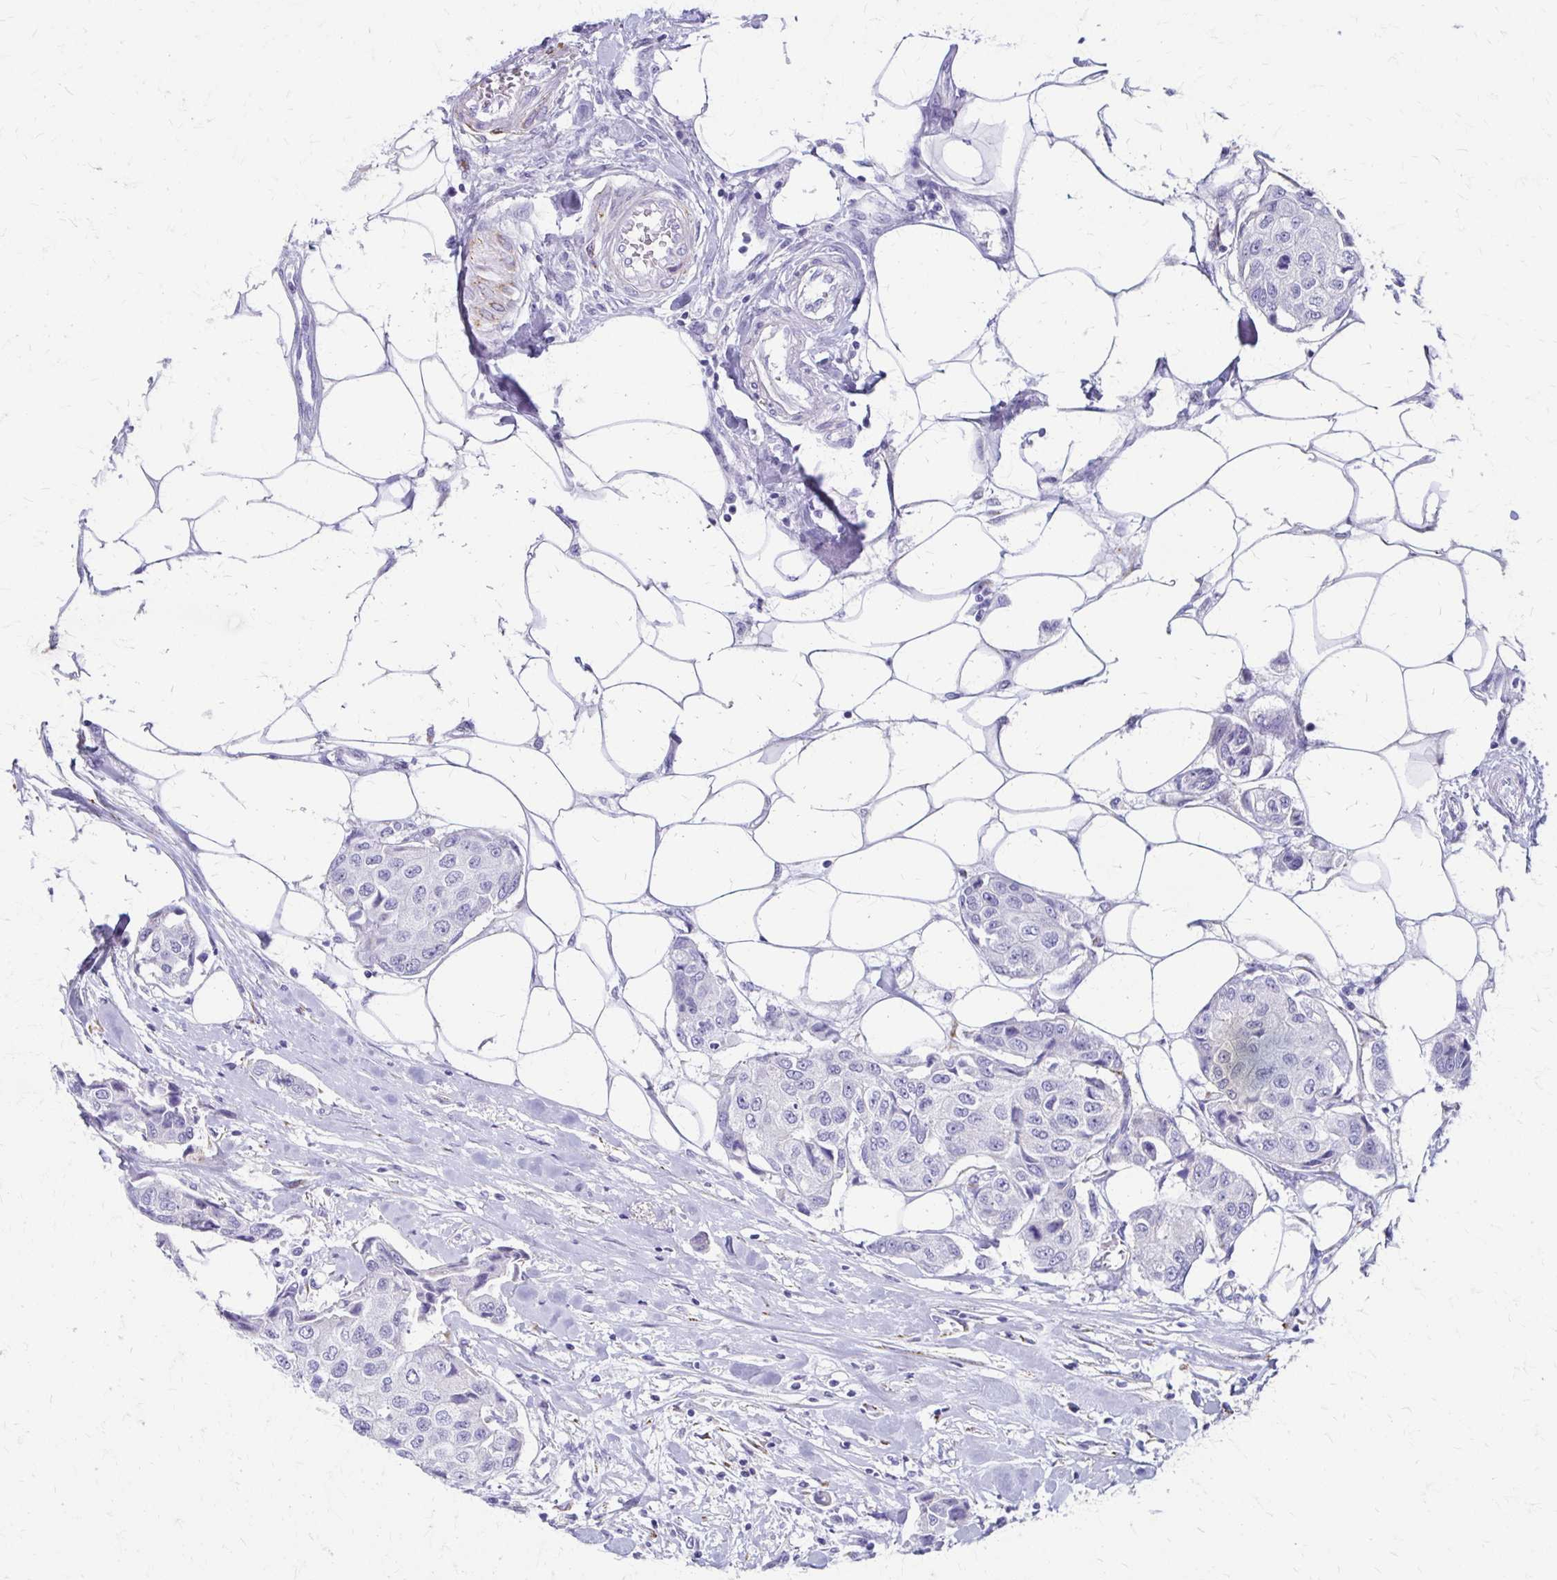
{"staining": {"intensity": "negative", "quantity": "none", "location": "none"}, "tissue": "breast cancer", "cell_type": "Tumor cells", "image_type": "cancer", "snomed": [{"axis": "morphology", "description": "Duct carcinoma"}, {"axis": "topography", "description": "Breast"}, {"axis": "topography", "description": "Lymph node"}], "caption": "DAB (3,3'-diaminobenzidine) immunohistochemical staining of human intraductal carcinoma (breast) reveals no significant positivity in tumor cells.", "gene": "ZSCAN5B", "patient": {"sex": "female", "age": 80}}